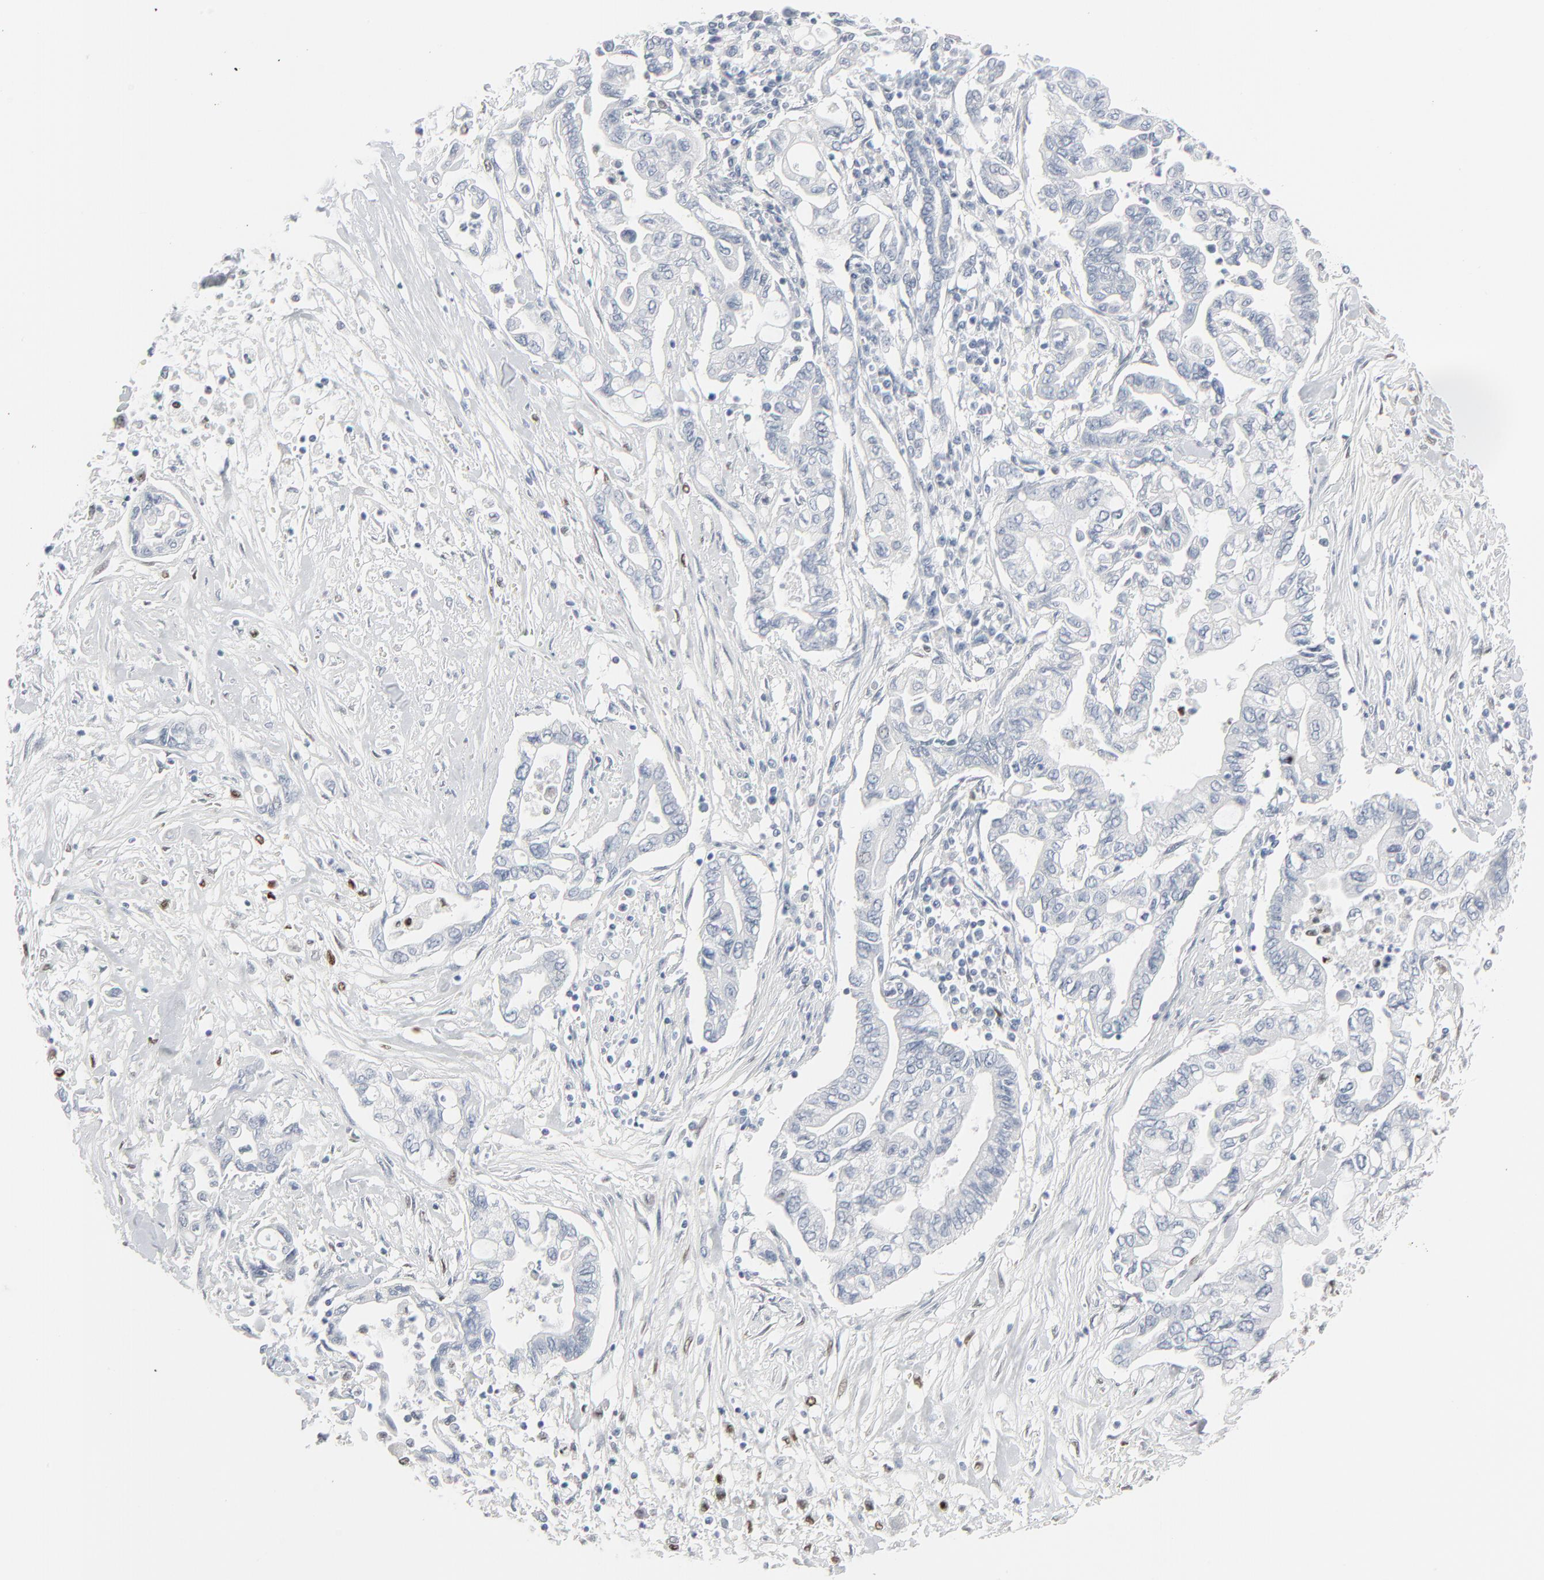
{"staining": {"intensity": "negative", "quantity": "none", "location": "none"}, "tissue": "pancreatic cancer", "cell_type": "Tumor cells", "image_type": "cancer", "snomed": [{"axis": "morphology", "description": "Adenocarcinoma, NOS"}, {"axis": "topography", "description": "Pancreas"}], "caption": "The micrograph exhibits no staining of tumor cells in adenocarcinoma (pancreatic).", "gene": "MITF", "patient": {"sex": "female", "age": 57}}